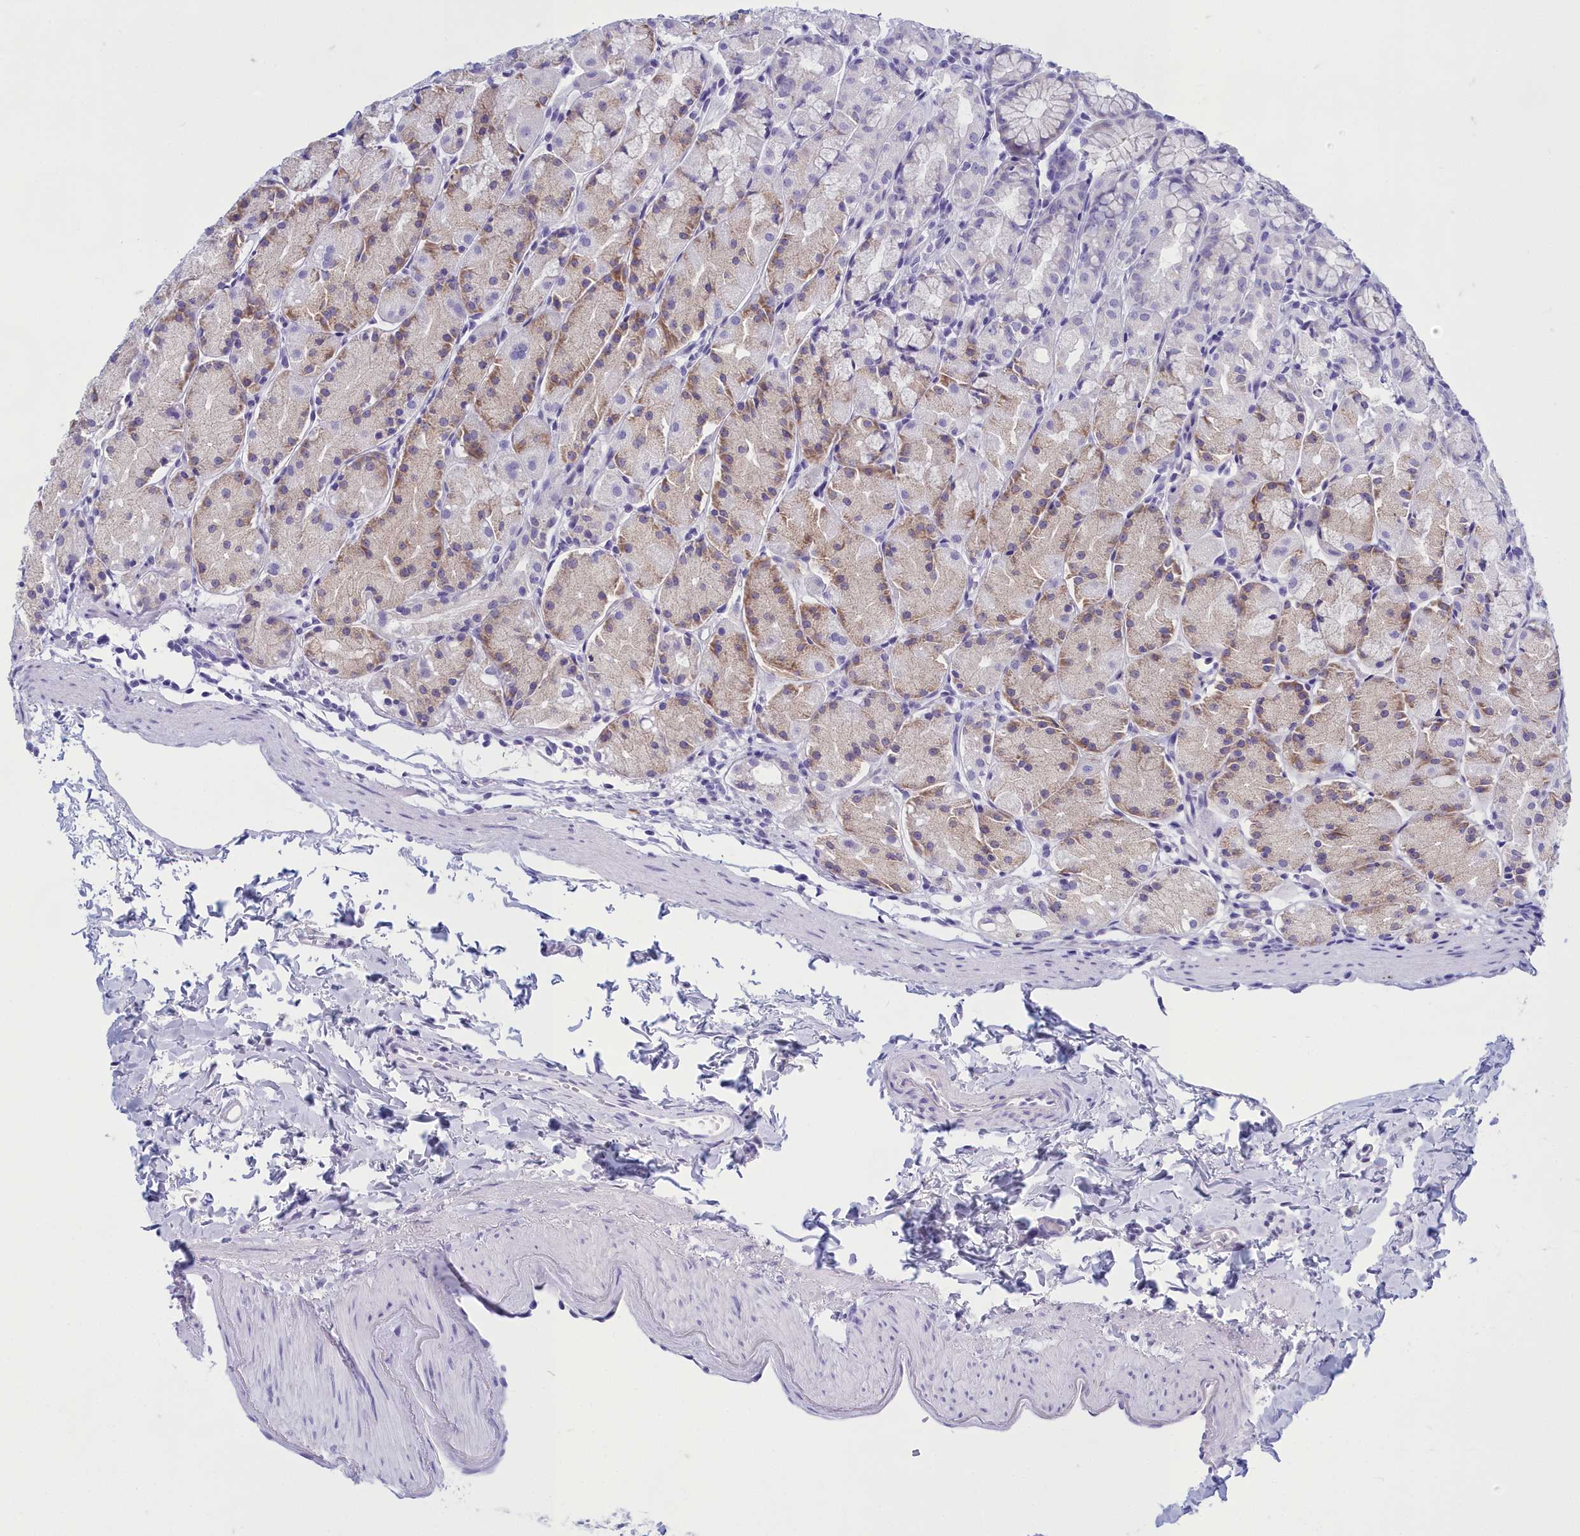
{"staining": {"intensity": "moderate", "quantity": "25%-75%", "location": "cytoplasmic/membranous"}, "tissue": "stomach", "cell_type": "Glandular cells", "image_type": "normal", "snomed": [{"axis": "morphology", "description": "Normal tissue, NOS"}, {"axis": "topography", "description": "Stomach, upper"}], "caption": "Stomach stained with DAB (3,3'-diaminobenzidine) IHC demonstrates medium levels of moderate cytoplasmic/membranous positivity in approximately 25%-75% of glandular cells. (DAB (3,3'-diaminobenzidine) IHC with brightfield microscopy, high magnification).", "gene": "TMEM97", "patient": {"sex": "male", "age": 47}}